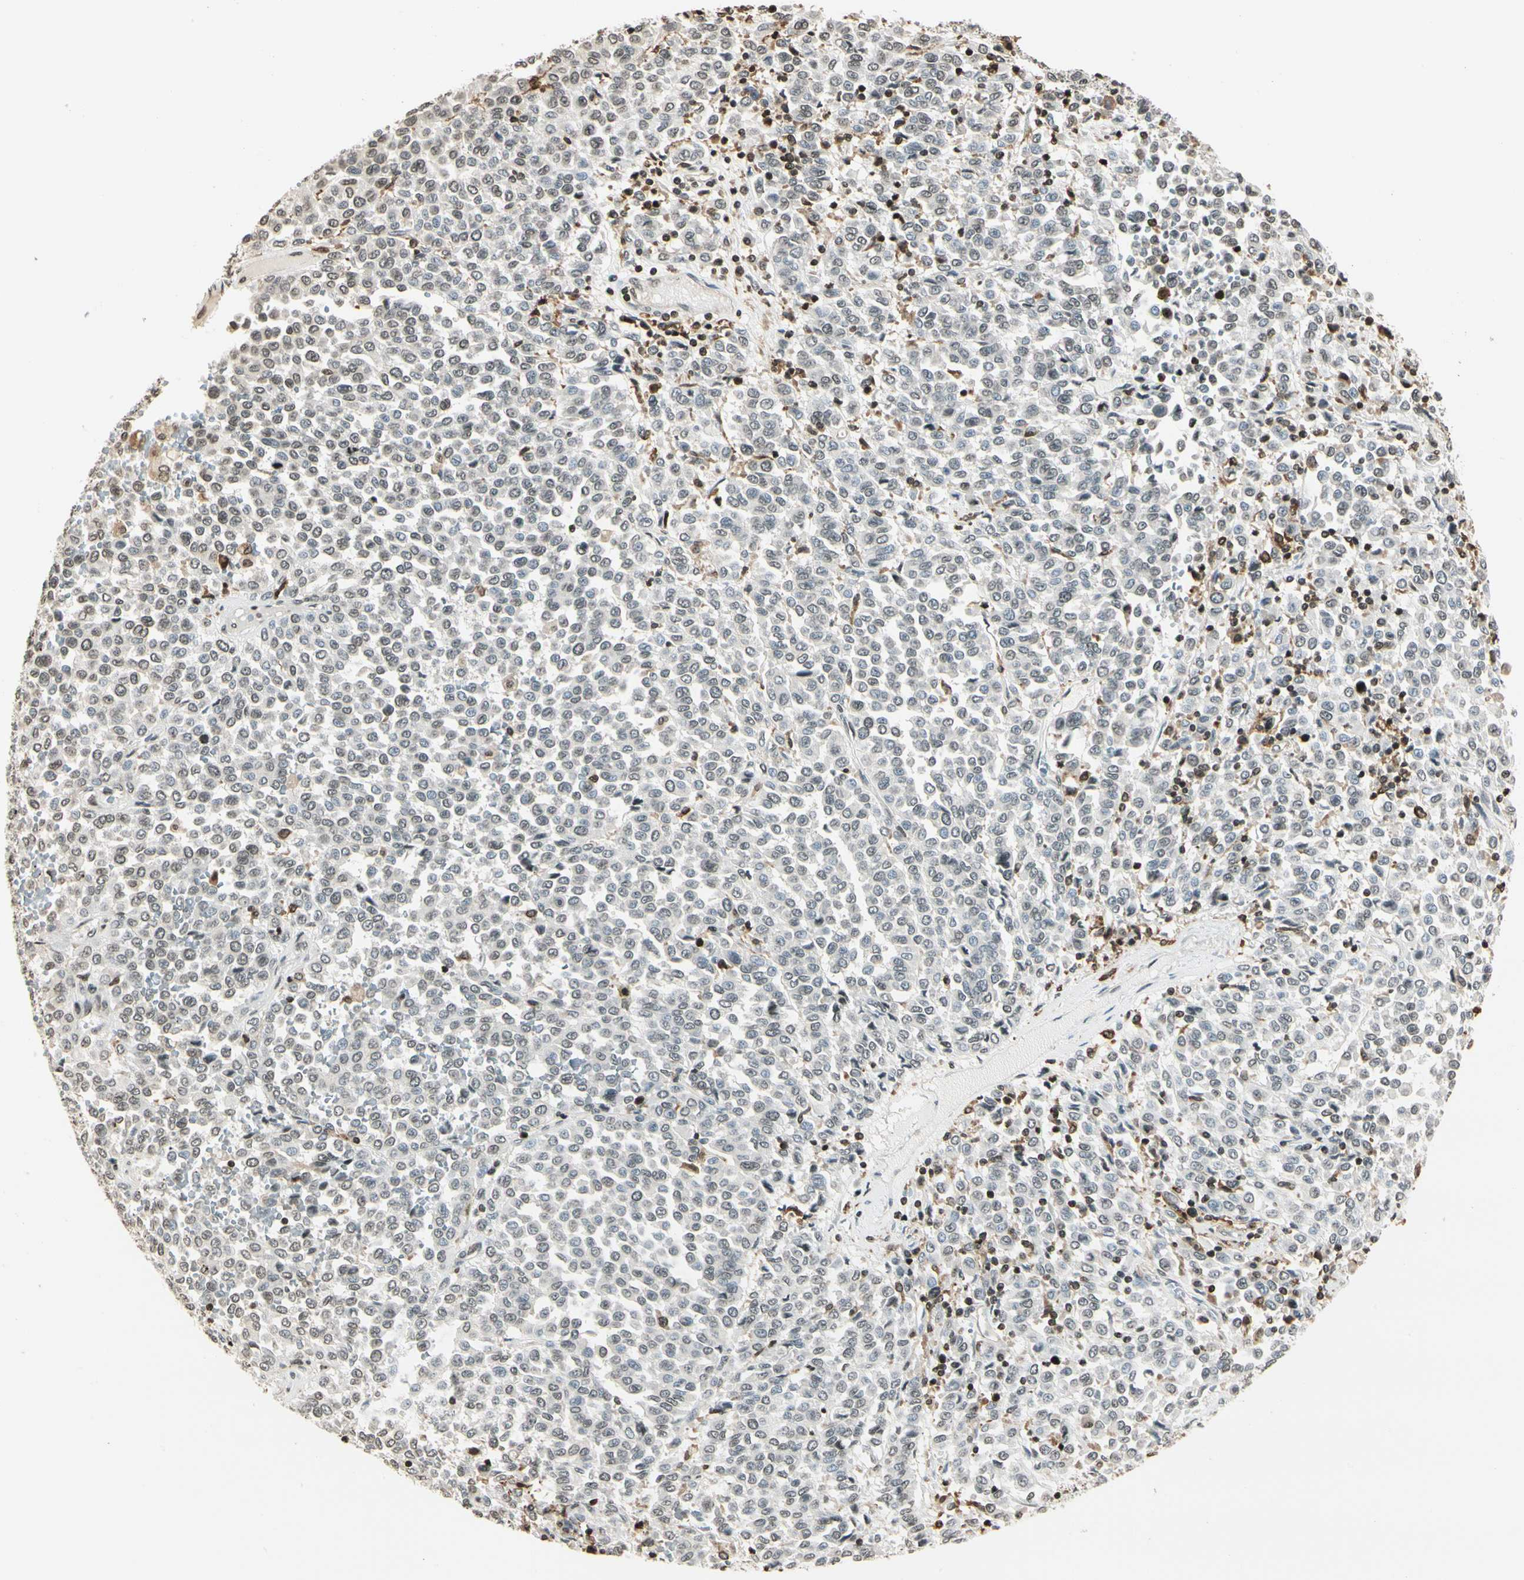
{"staining": {"intensity": "weak", "quantity": "<25%", "location": "nuclear"}, "tissue": "melanoma", "cell_type": "Tumor cells", "image_type": "cancer", "snomed": [{"axis": "morphology", "description": "Malignant melanoma, Metastatic site"}, {"axis": "topography", "description": "Pancreas"}], "caption": "This is an immunohistochemistry (IHC) image of human melanoma. There is no staining in tumor cells.", "gene": "FER", "patient": {"sex": "female", "age": 30}}